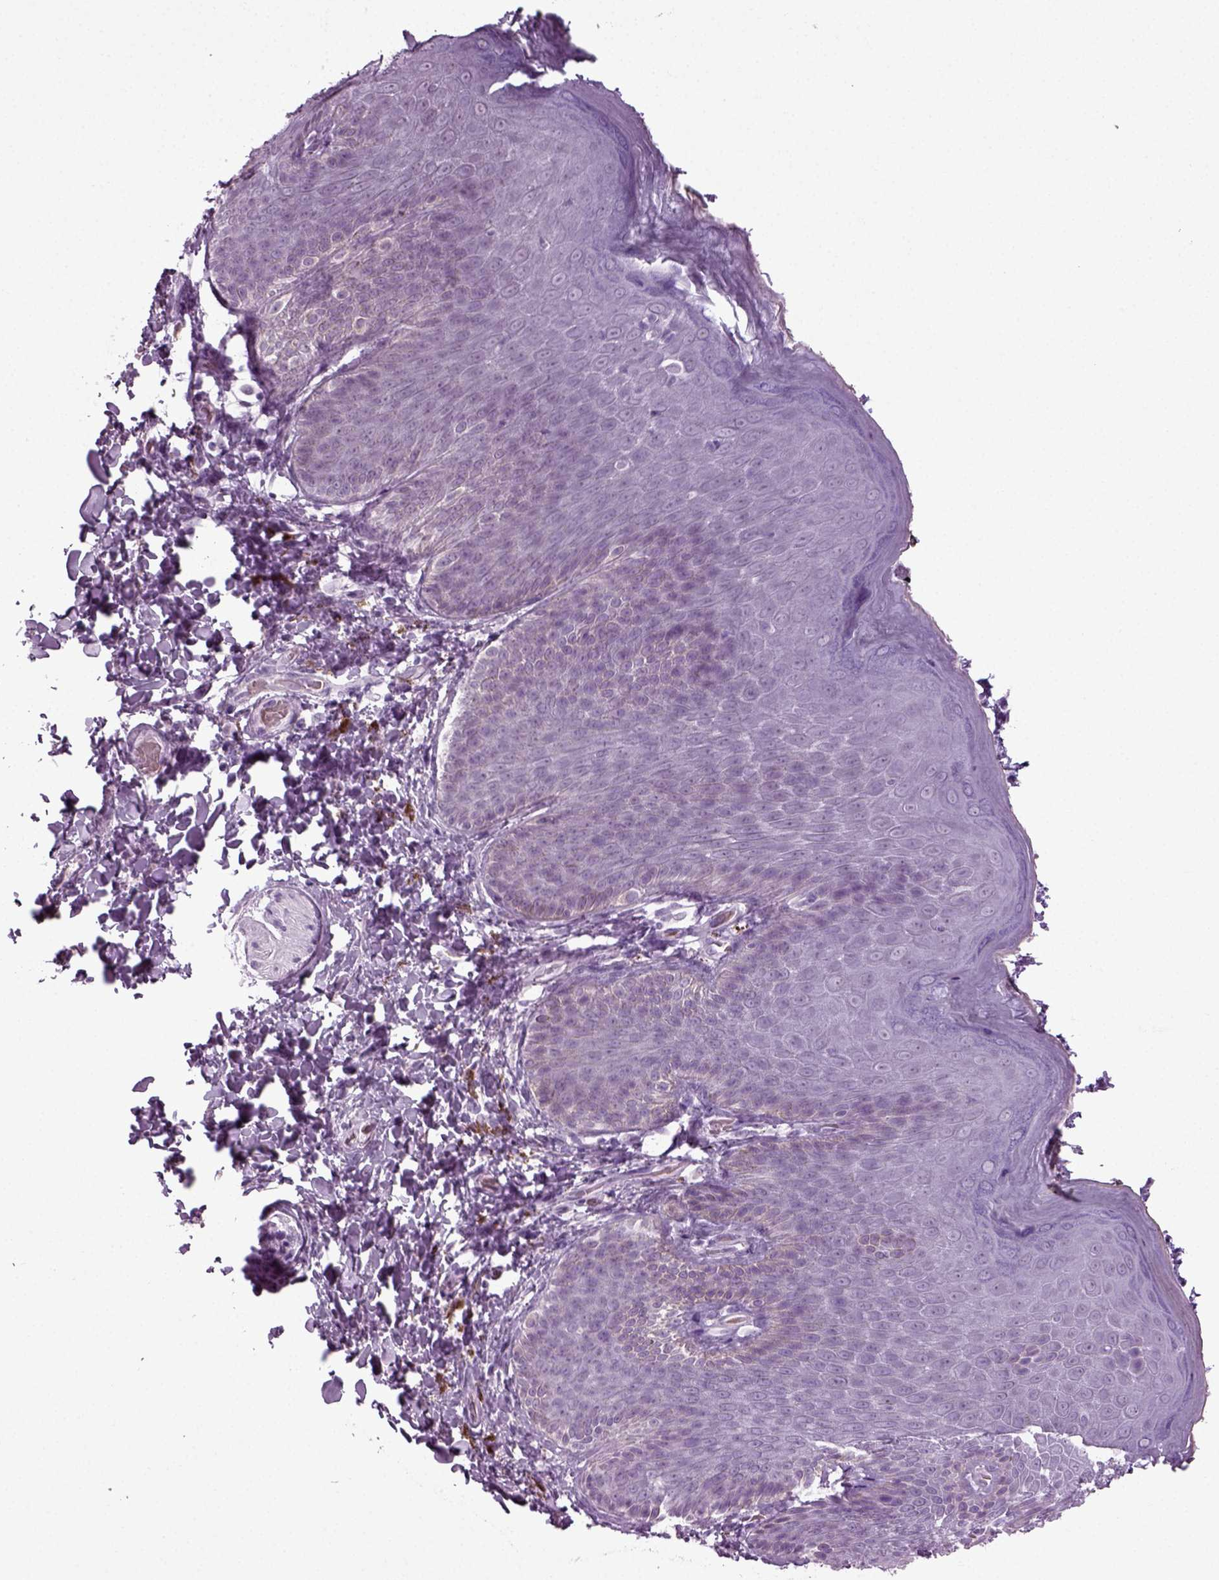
{"staining": {"intensity": "negative", "quantity": "none", "location": "none"}, "tissue": "skin", "cell_type": "Epidermal cells", "image_type": "normal", "snomed": [{"axis": "morphology", "description": "Normal tissue, NOS"}, {"axis": "topography", "description": "Anal"}], "caption": "High power microscopy micrograph of an immunohistochemistry image of unremarkable skin, revealing no significant positivity in epidermal cells. (DAB (3,3'-diaminobenzidine) immunohistochemistry (IHC) with hematoxylin counter stain).", "gene": "ZC2HC1C", "patient": {"sex": "male", "age": 53}}